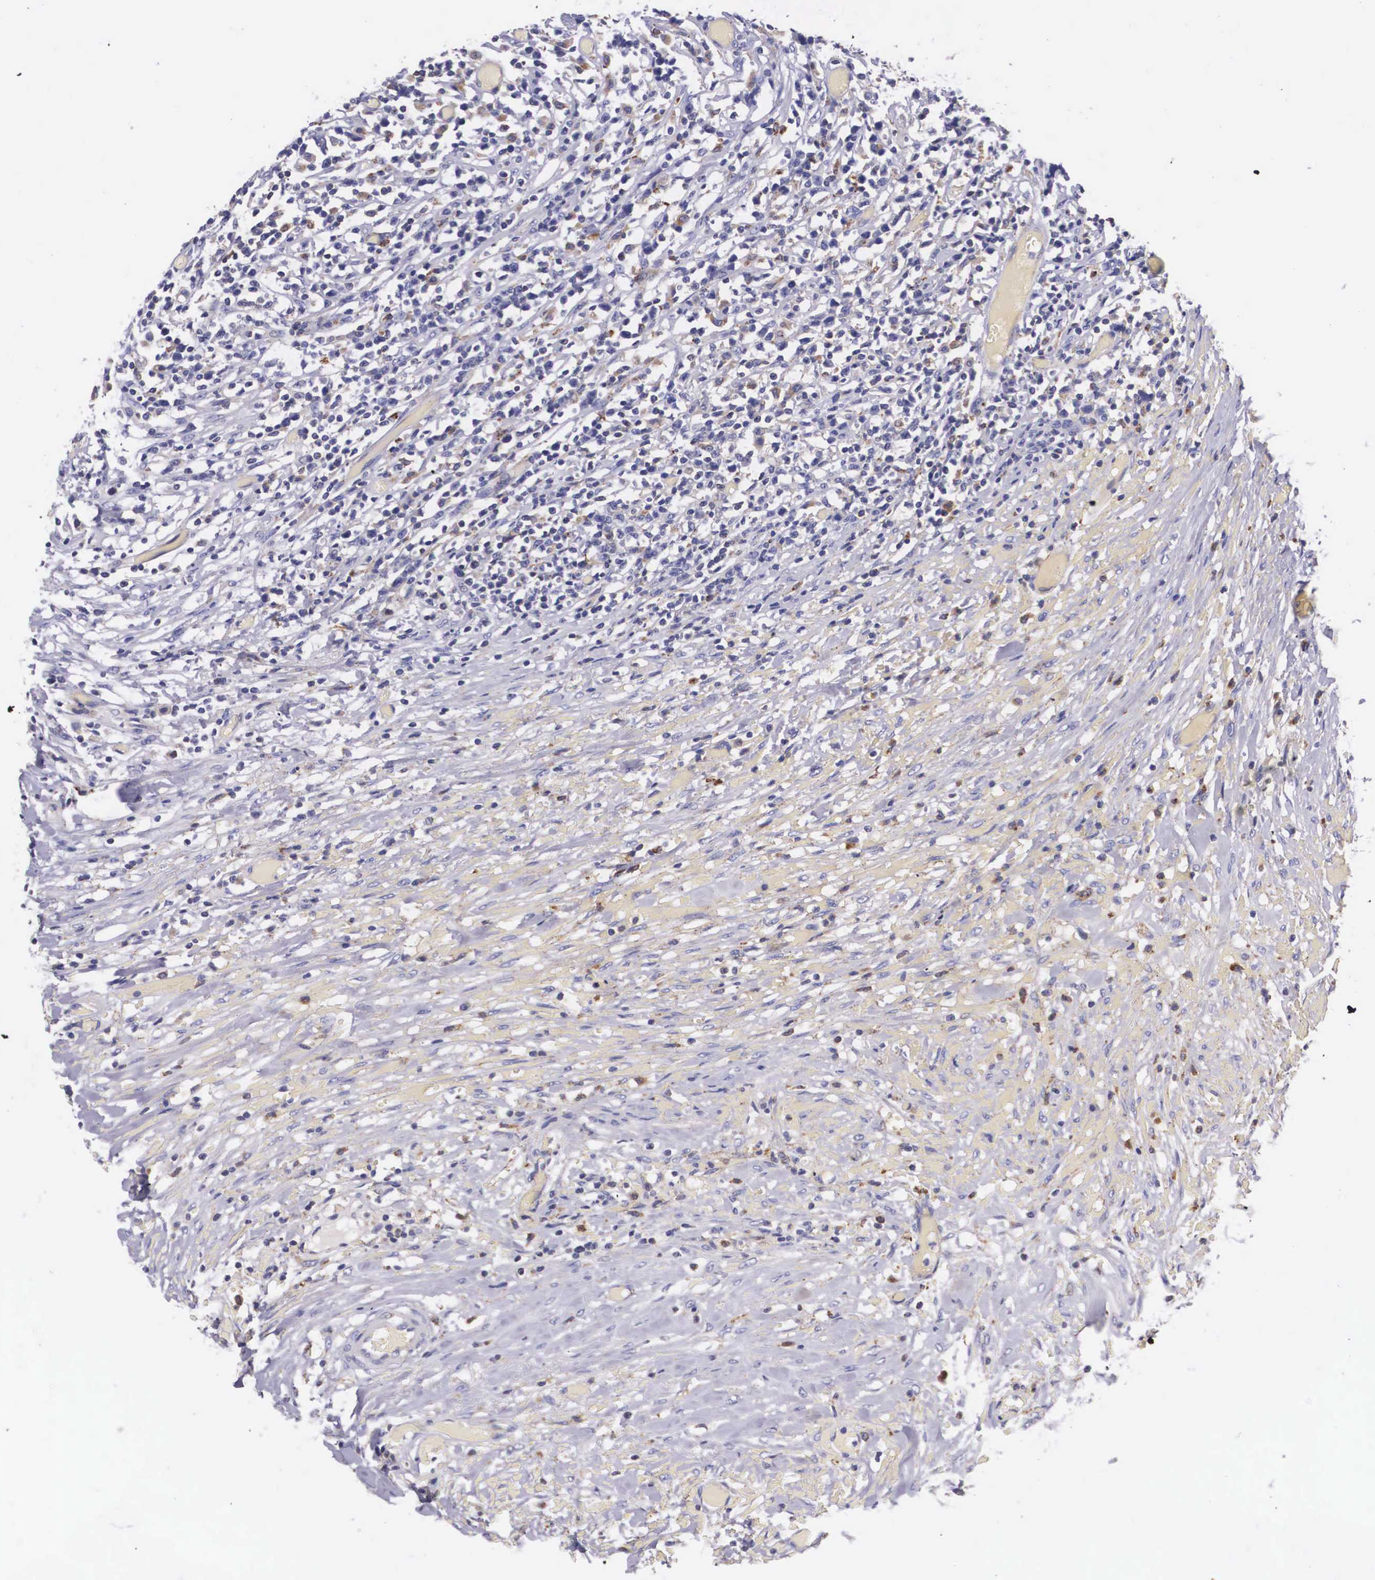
{"staining": {"intensity": "negative", "quantity": "none", "location": "none"}, "tissue": "lymphoma", "cell_type": "Tumor cells", "image_type": "cancer", "snomed": [{"axis": "morphology", "description": "Malignant lymphoma, non-Hodgkin's type, High grade"}, {"axis": "topography", "description": "Colon"}], "caption": "An immunohistochemistry (IHC) image of high-grade malignant lymphoma, non-Hodgkin's type is shown. There is no staining in tumor cells of high-grade malignant lymphoma, non-Hodgkin's type.", "gene": "NAGA", "patient": {"sex": "male", "age": 82}}